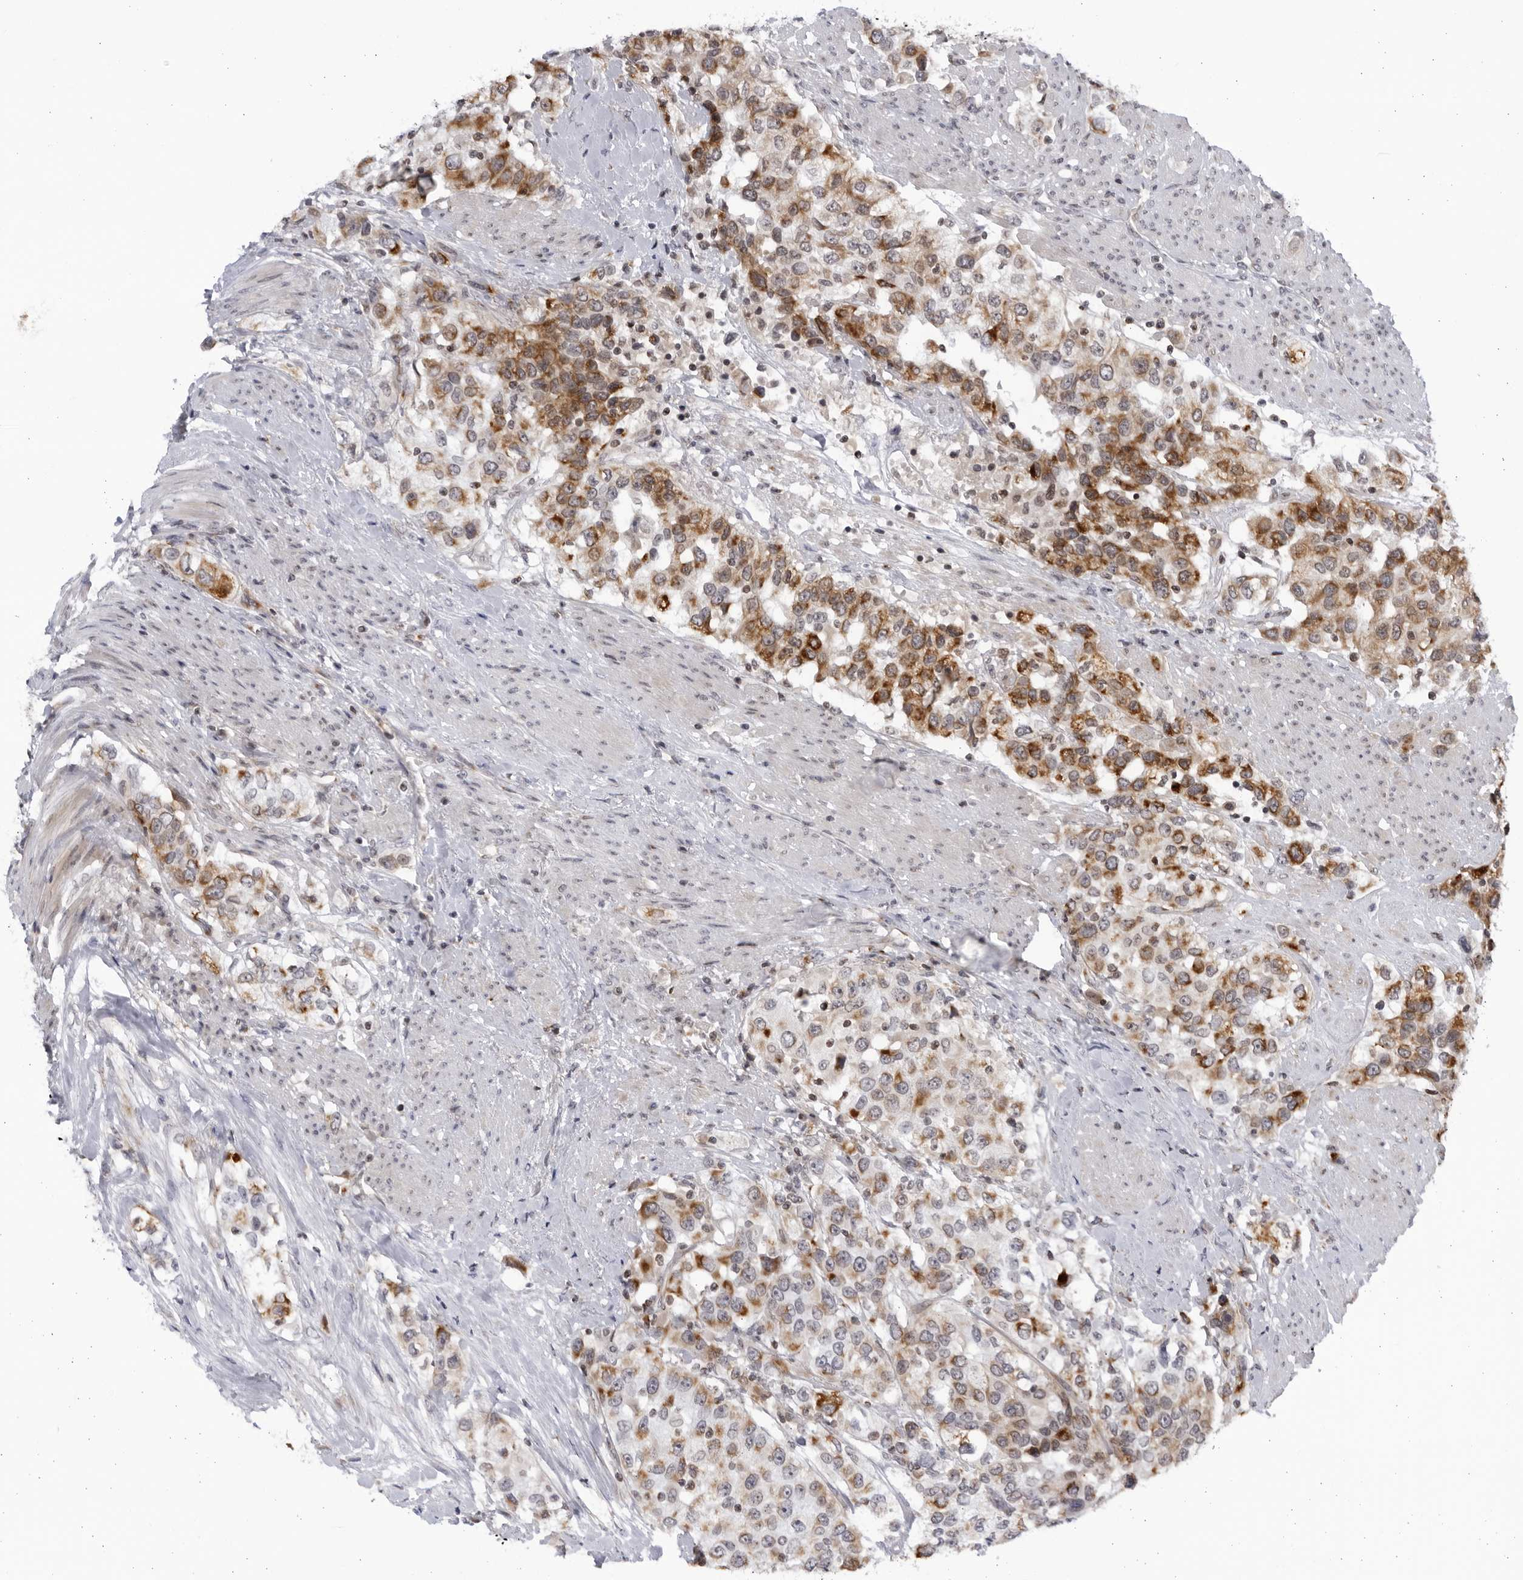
{"staining": {"intensity": "moderate", "quantity": ">75%", "location": "cytoplasmic/membranous"}, "tissue": "urothelial cancer", "cell_type": "Tumor cells", "image_type": "cancer", "snomed": [{"axis": "morphology", "description": "Urothelial carcinoma, High grade"}, {"axis": "topography", "description": "Urinary bladder"}], "caption": "A high-resolution micrograph shows immunohistochemistry staining of high-grade urothelial carcinoma, which shows moderate cytoplasmic/membranous staining in about >75% of tumor cells.", "gene": "SLC25A22", "patient": {"sex": "female", "age": 80}}